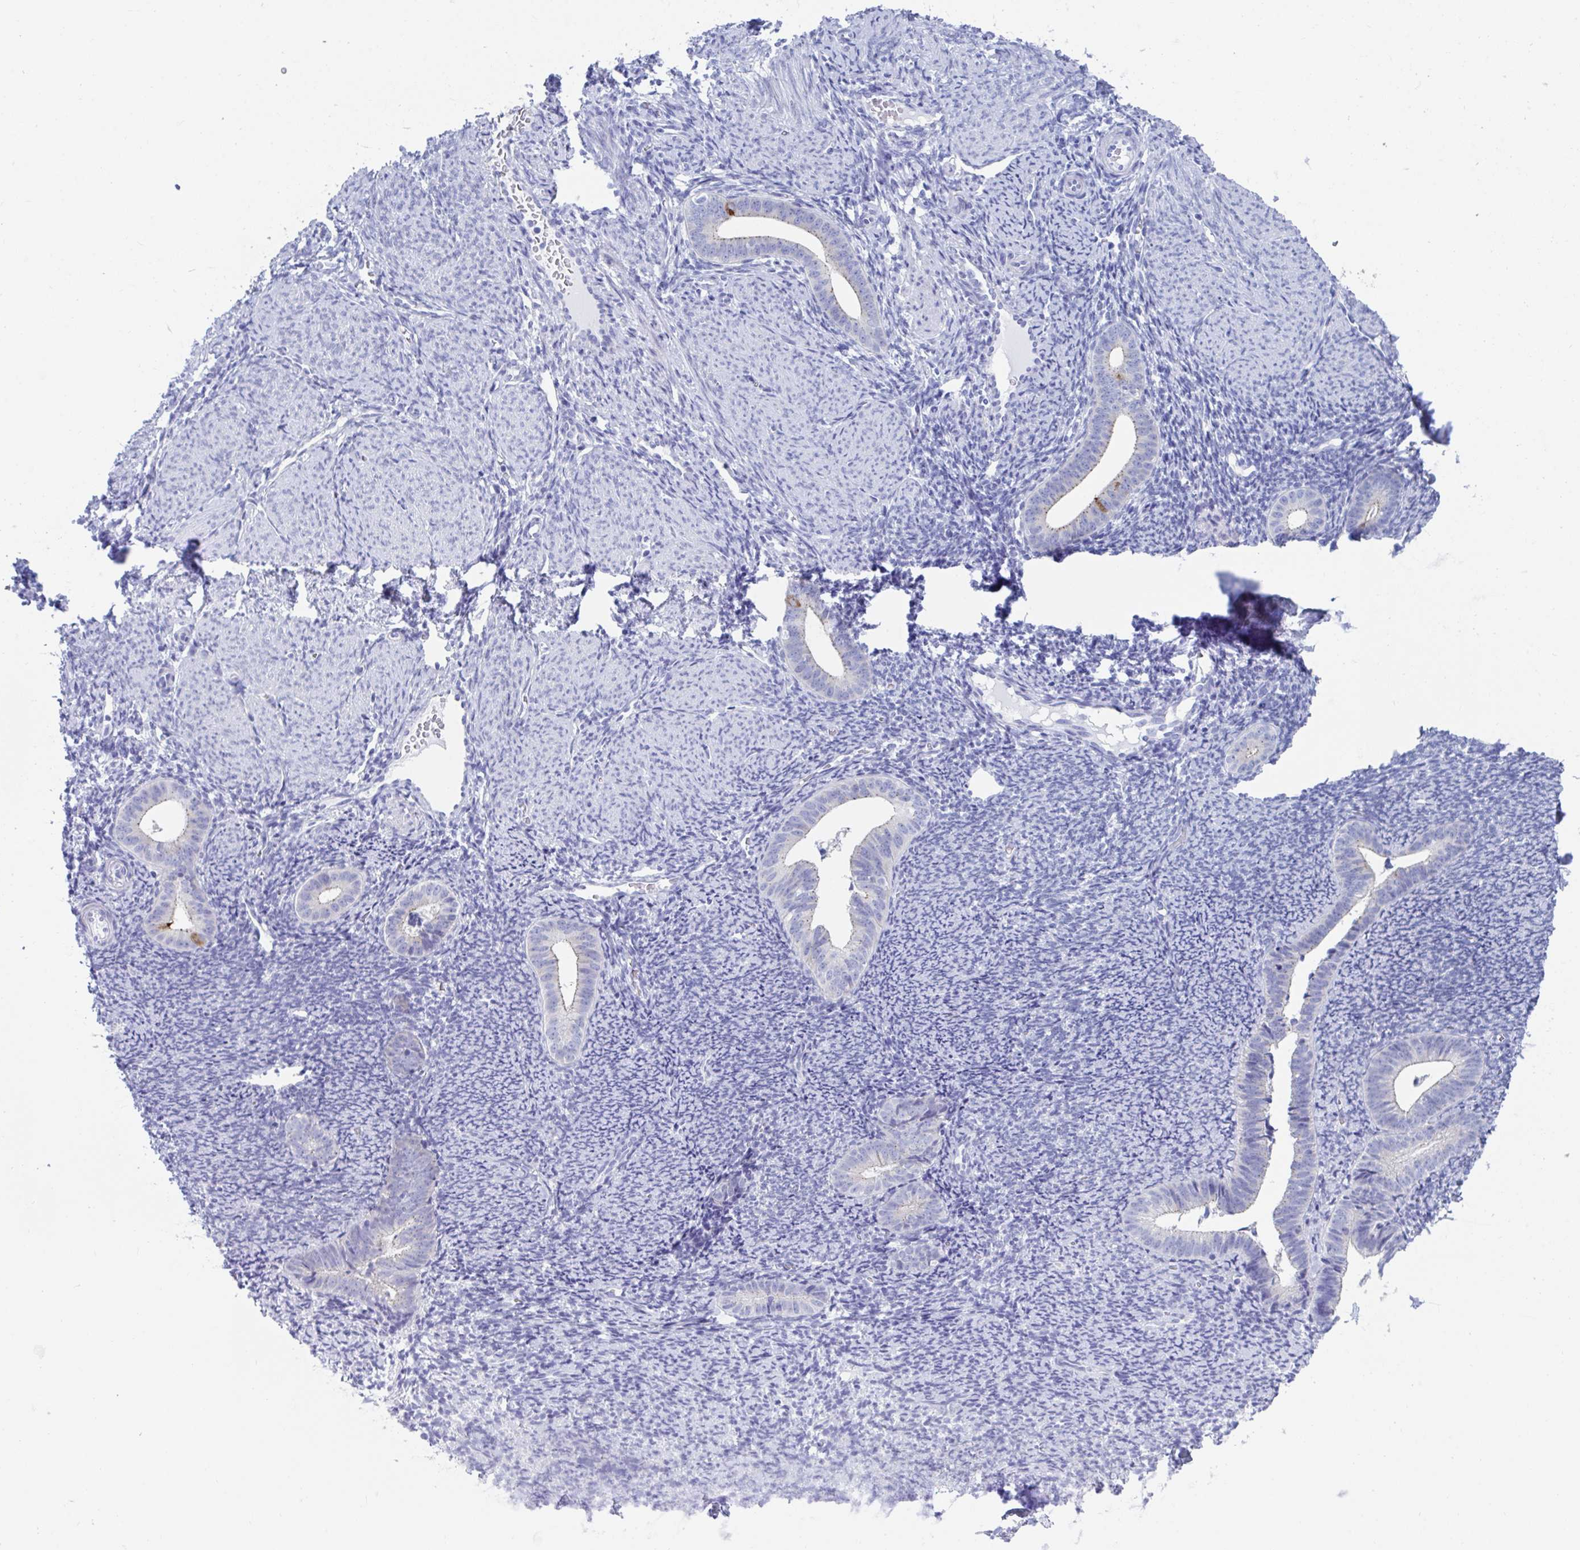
{"staining": {"intensity": "negative", "quantity": "none", "location": "none"}, "tissue": "endometrium", "cell_type": "Cells in endometrial stroma", "image_type": "normal", "snomed": [{"axis": "morphology", "description": "Normal tissue, NOS"}, {"axis": "topography", "description": "Endometrium"}], "caption": "The histopathology image exhibits no staining of cells in endometrial stroma in benign endometrium. (Immunohistochemistry (ihc), brightfield microscopy, high magnification).", "gene": "TTC30A", "patient": {"sex": "female", "age": 39}}